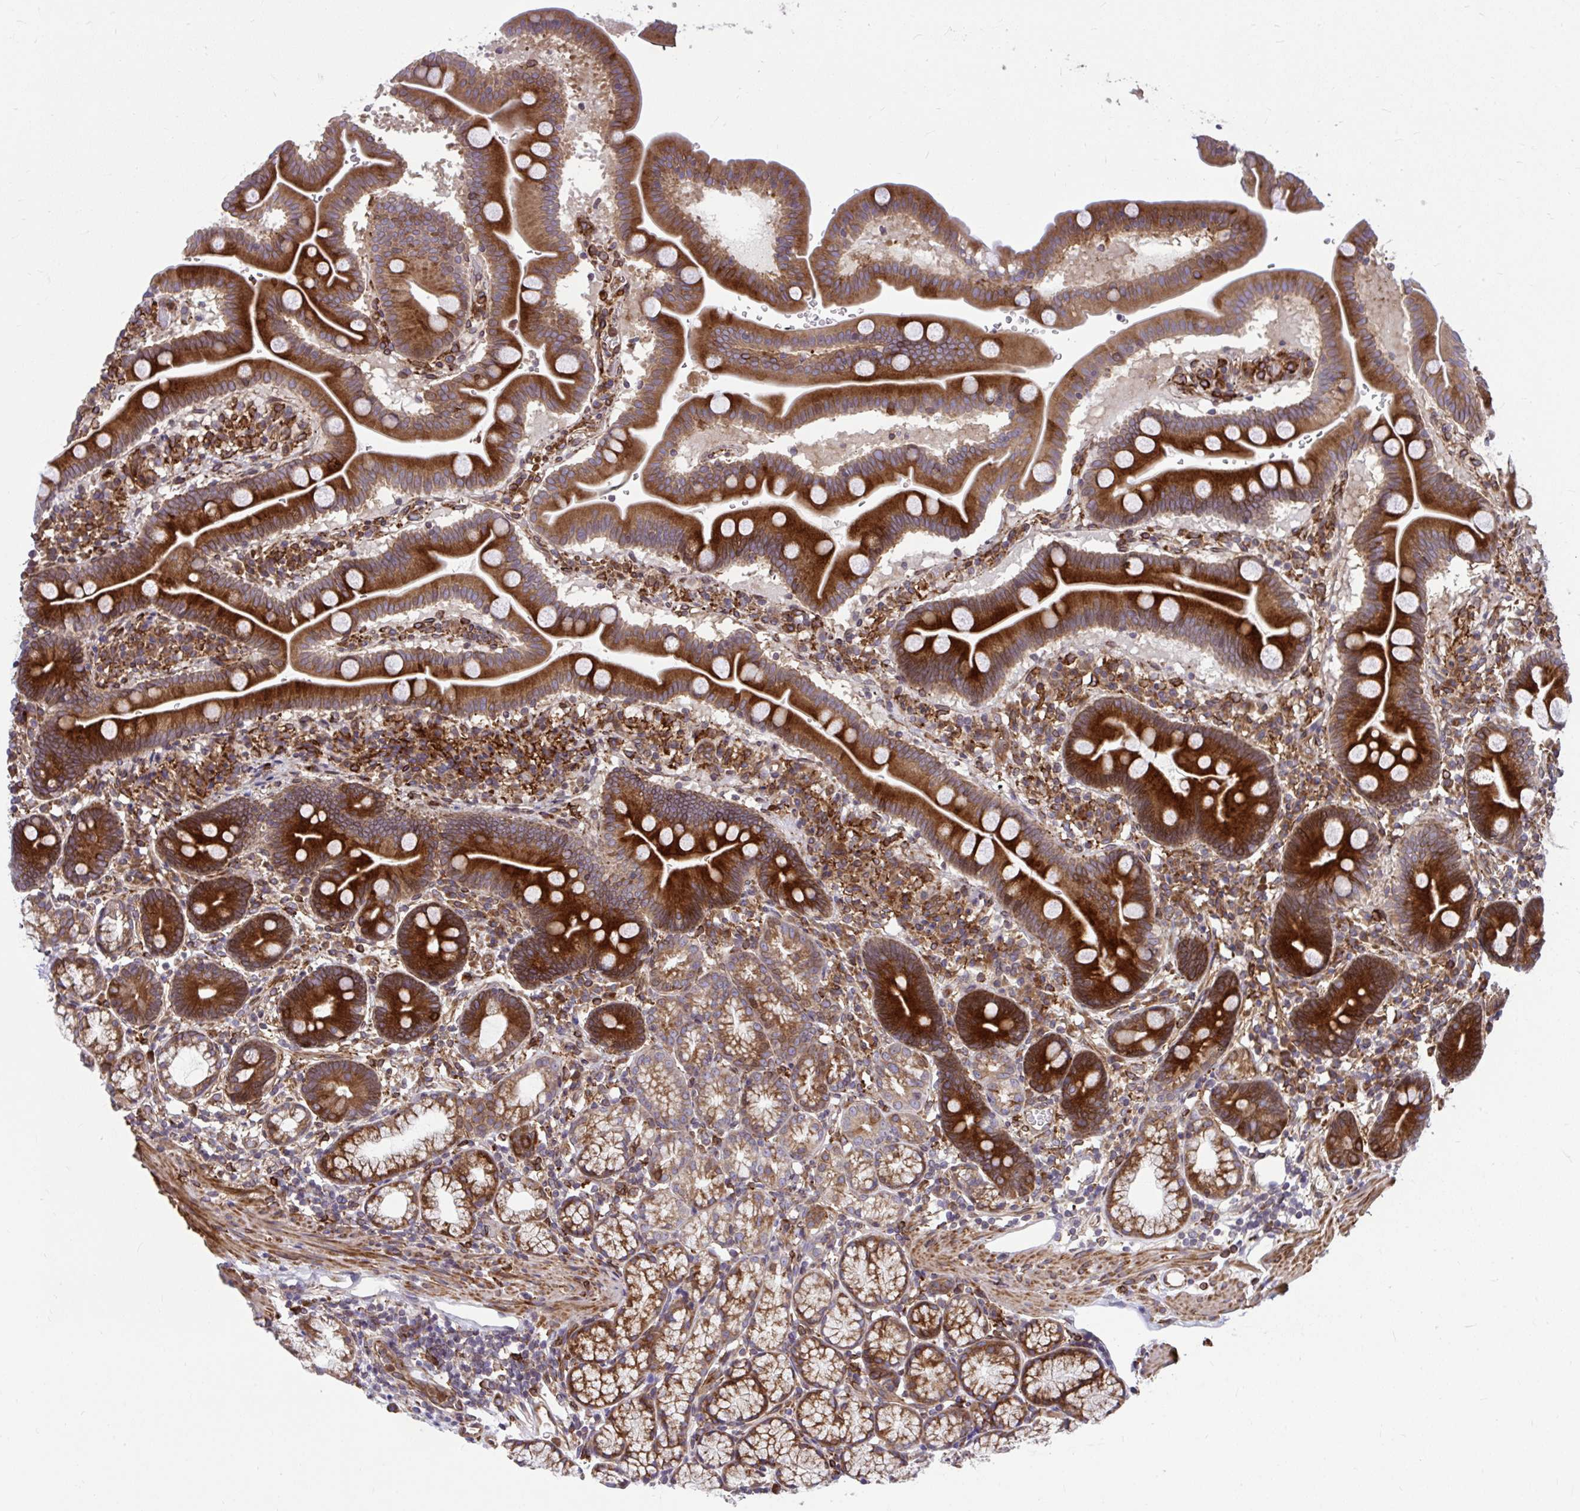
{"staining": {"intensity": "strong", "quantity": ">75%", "location": "cytoplasmic/membranous"}, "tissue": "duodenum", "cell_type": "Glandular cells", "image_type": "normal", "snomed": [{"axis": "morphology", "description": "Normal tissue, NOS"}, {"axis": "topography", "description": "Duodenum"}], "caption": "The micrograph reveals a brown stain indicating the presence of a protein in the cytoplasmic/membranous of glandular cells in duodenum. (Brightfield microscopy of DAB IHC at high magnification).", "gene": "STIM2", "patient": {"sex": "male", "age": 59}}